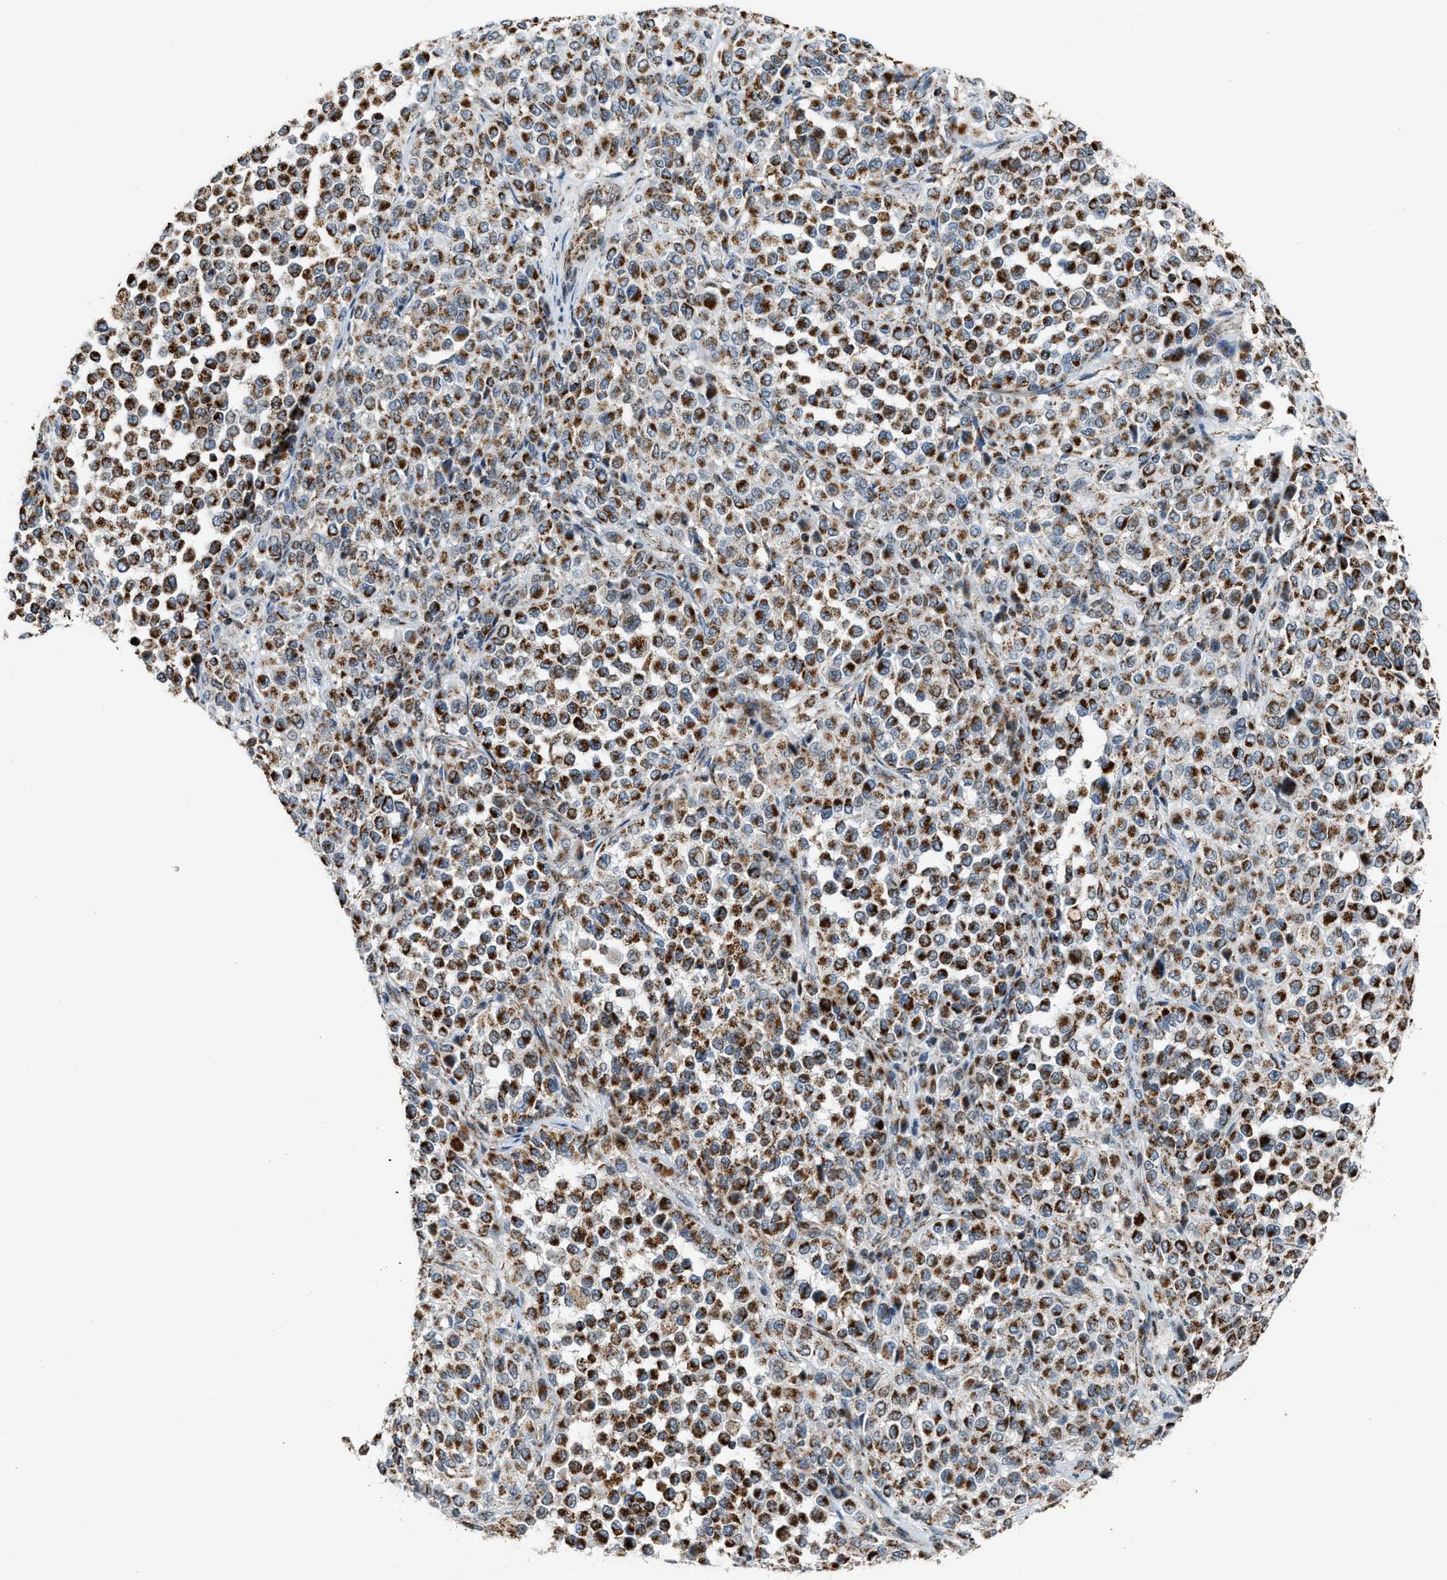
{"staining": {"intensity": "strong", "quantity": ">75%", "location": "cytoplasmic/membranous"}, "tissue": "melanoma", "cell_type": "Tumor cells", "image_type": "cancer", "snomed": [{"axis": "morphology", "description": "Malignant melanoma, Metastatic site"}, {"axis": "topography", "description": "Pancreas"}], "caption": "The image reveals immunohistochemical staining of melanoma. There is strong cytoplasmic/membranous staining is present in about >75% of tumor cells. (IHC, brightfield microscopy, high magnification).", "gene": "CHN2", "patient": {"sex": "female", "age": 30}}